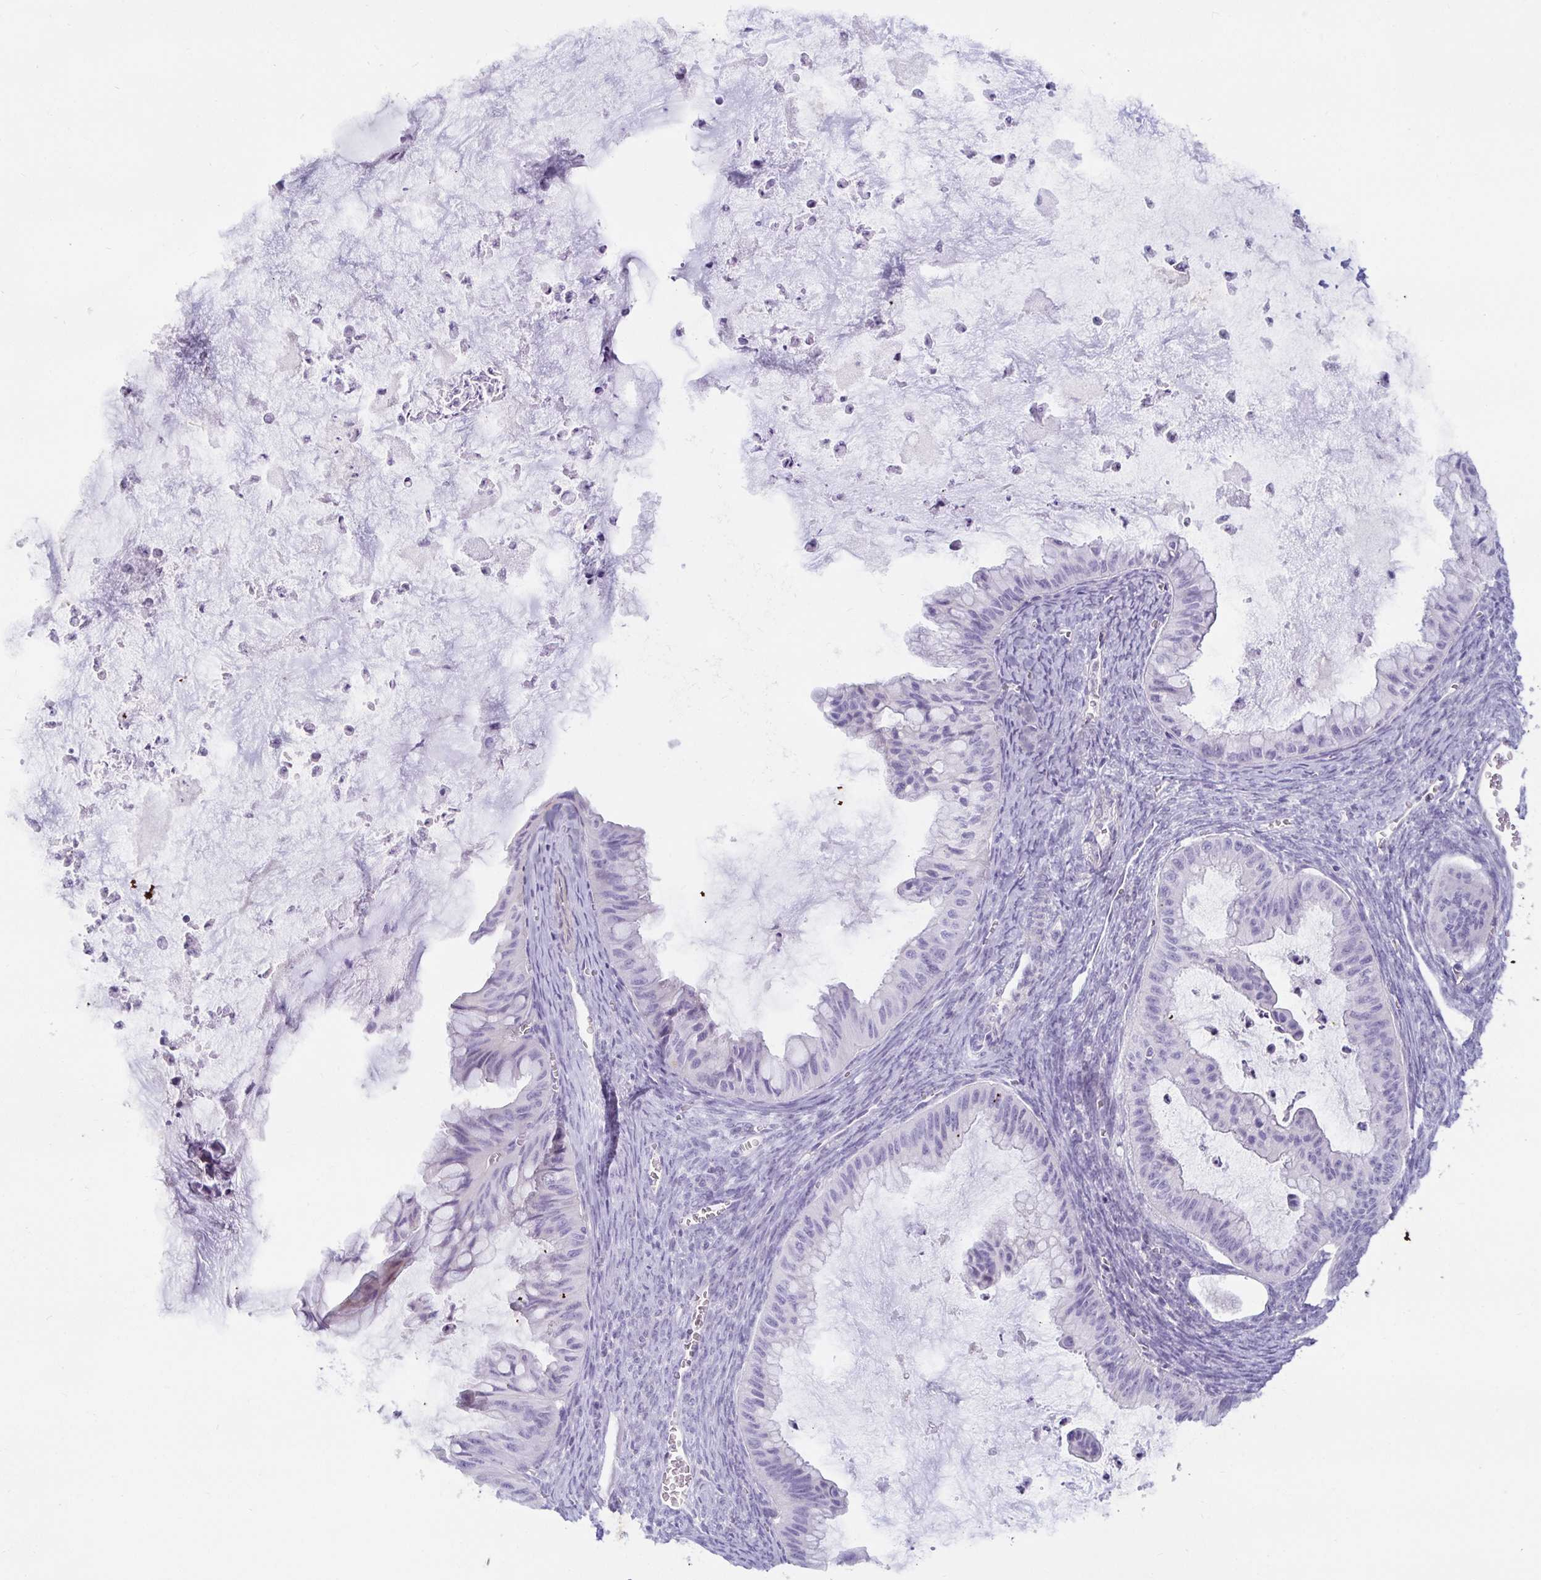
{"staining": {"intensity": "negative", "quantity": "none", "location": "none"}, "tissue": "ovarian cancer", "cell_type": "Tumor cells", "image_type": "cancer", "snomed": [{"axis": "morphology", "description": "Cystadenocarcinoma, mucinous, NOS"}, {"axis": "topography", "description": "Ovary"}], "caption": "Tumor cells show no significant protein positivity in ovarian mucinous cystadenocarcinoma. (Immunohistochemistry, brightfield microscopy, high magnification).", "gene": "SPAG4", "patient": {"sex": "female", "age": 72}}